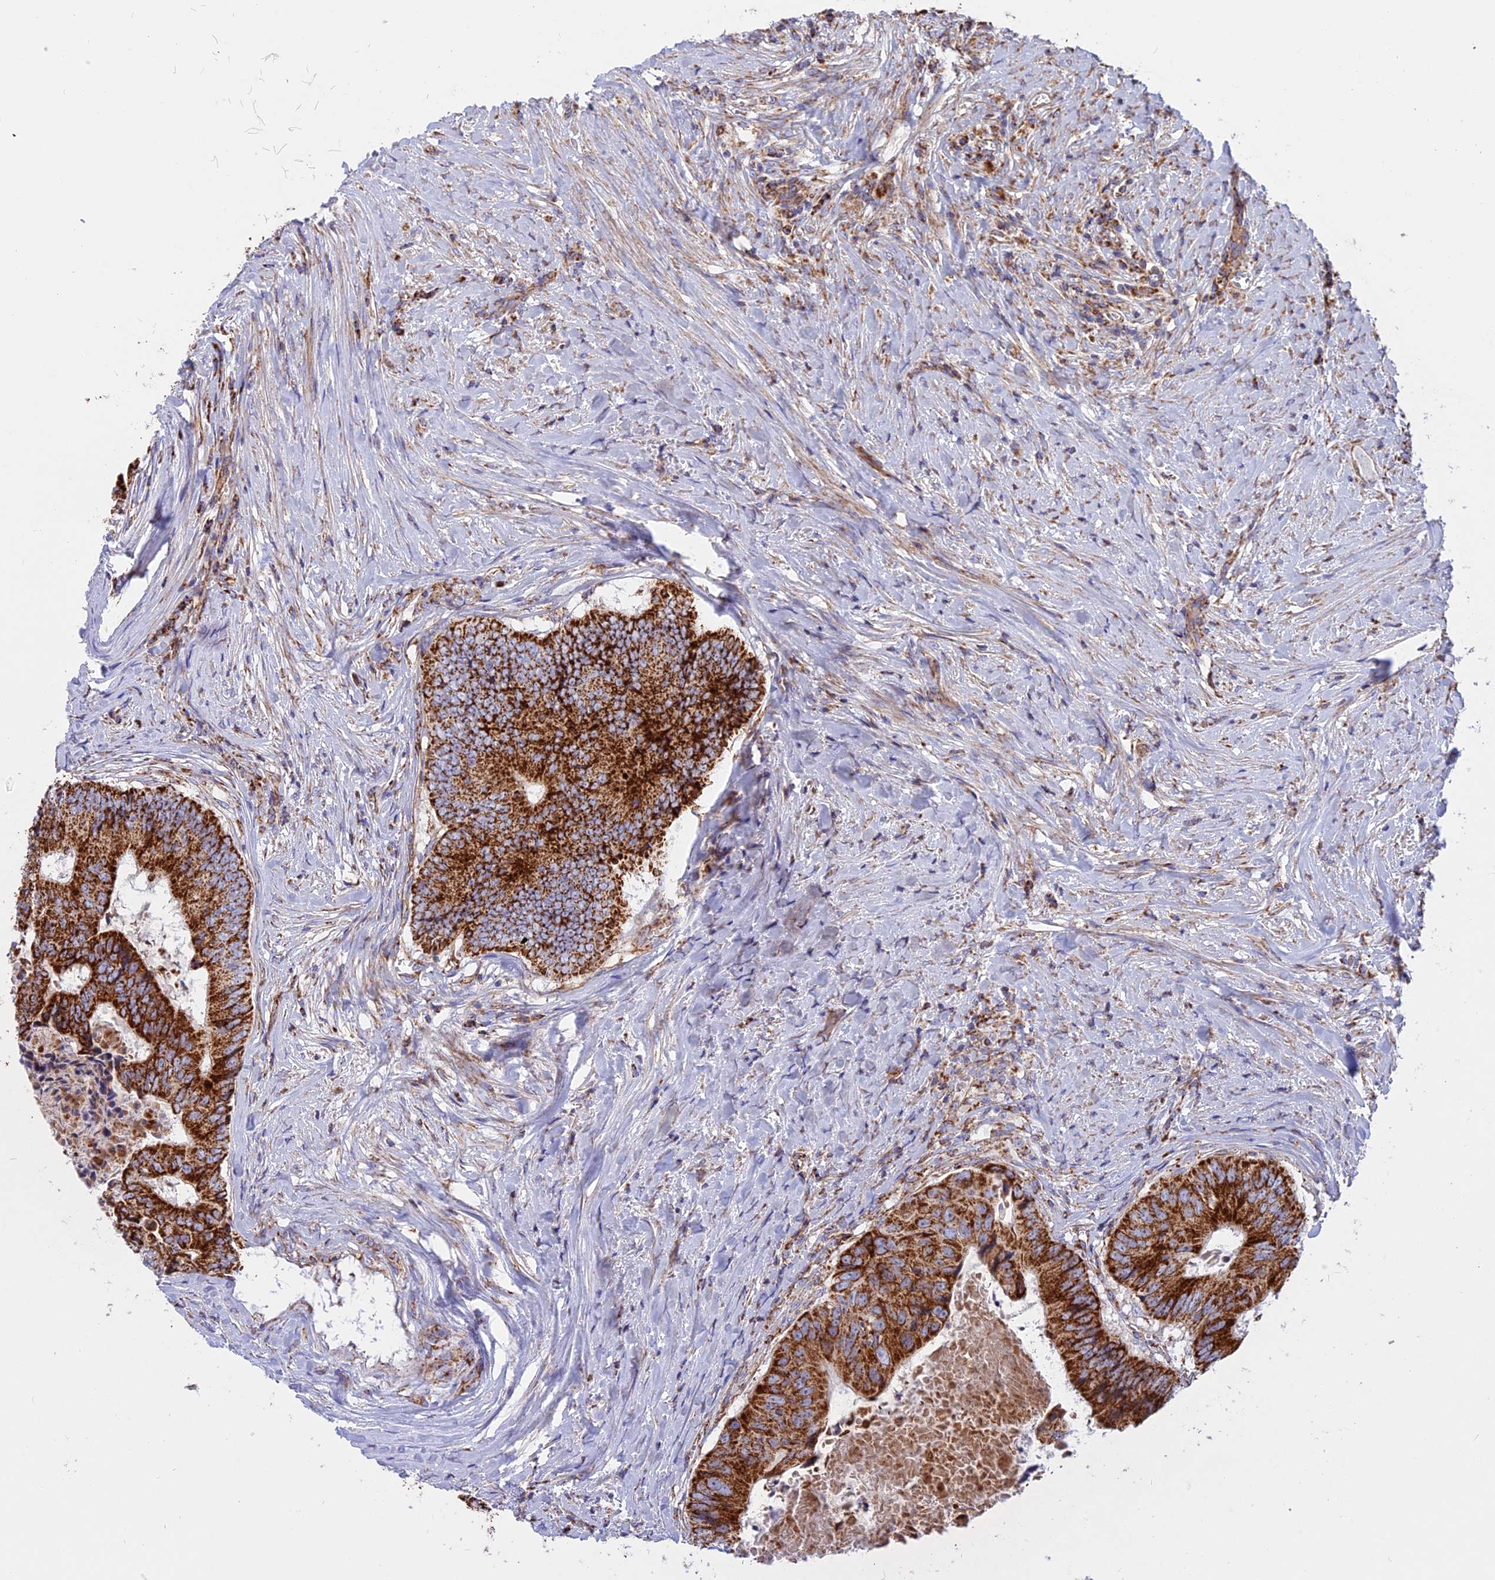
{"staining": {"intensity": "strong", "quantity": ">75%", "location": "cytoplasmic/membranous"}, "tissue": "colorectal cancer", "cell_type": "Tumor cells", "image_type": "cancer", "snomed": [{"axis": "morphology", "description": "Adenocarcinoma, NOS"}, {"axis": "topography", "description": "Colon"}], "caption": "Immunohistochemistry (IHC) image of neoplastic tissue: human colorectal cancer (adenocarcinoma) stained using immunohistochemistry (IHC) demonstrates high levels of strong protein expression localized specifically in the cytoplasmic/membranous of tumor cells, appearing as a cytoplasmic/membranous brown color.", "gene": "UQCRB", "patient": {"sex": "male", "age": 85}}